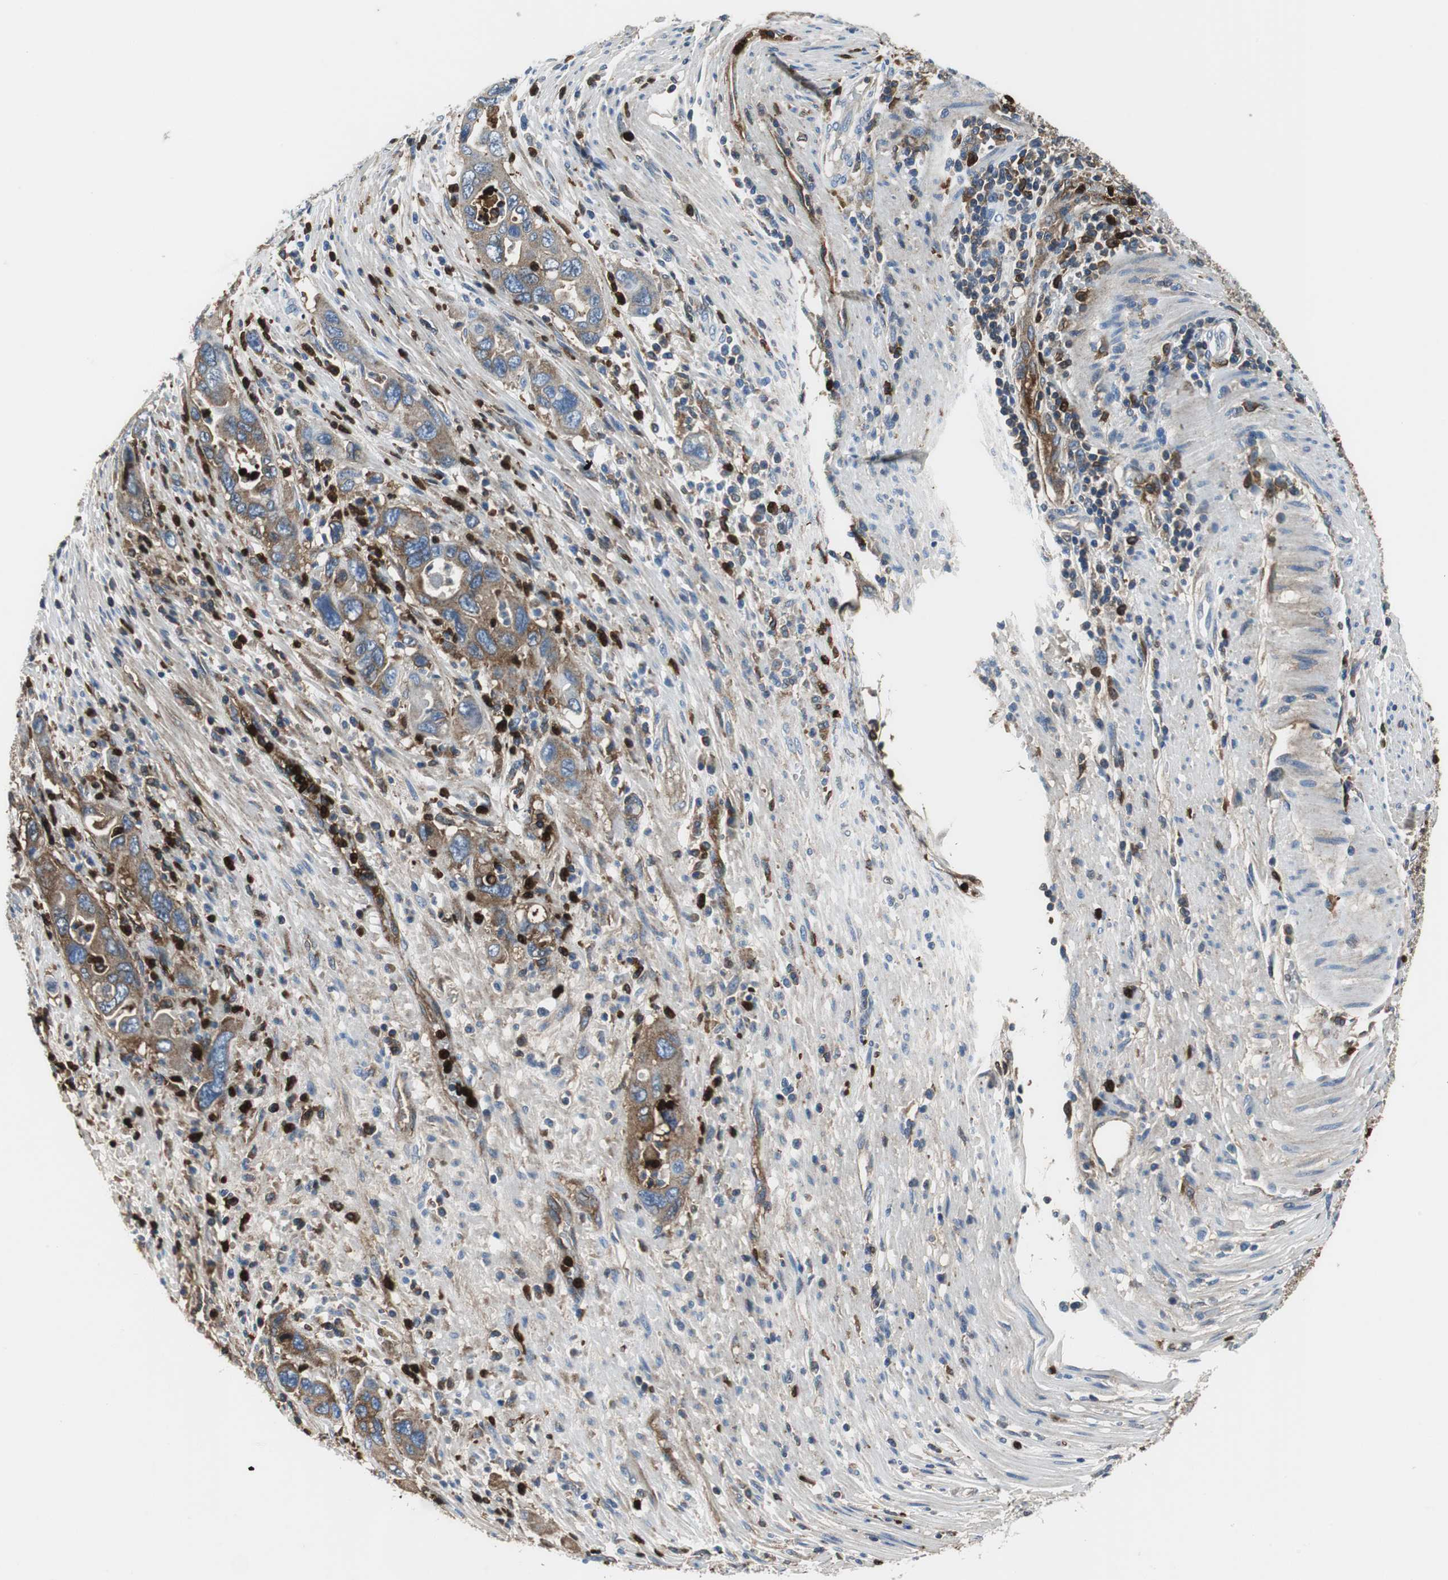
{"staining": {"intensity": "weak", "quantity": ">75%", "location": "cytoplasmic/membranous"}, "tissue": "pancreatic cancer", "cell_type": "Tumor cells", "image_type": "cancer", "snomed": [{"axis": "morphology", "description": "Adenocarcinoma, NOS"}, {"axis": "topography", "description": "Pancreas"}], "caption": "IHC staining of adenocarcinoma (pancreatic), which reveals low levels of weak cytoplasmic/membranous staining in about >75% of tumor cells indicating weak cytoplasmic/membranous protein positivity. The staining was performed using DAB (3,3'-diaminobenzidine) (brown) for protein detection and nuclei were counterstained in hematoxylin (blue).", "gene": "ORM1", "patient": {"sex": "female", "age": 71}}